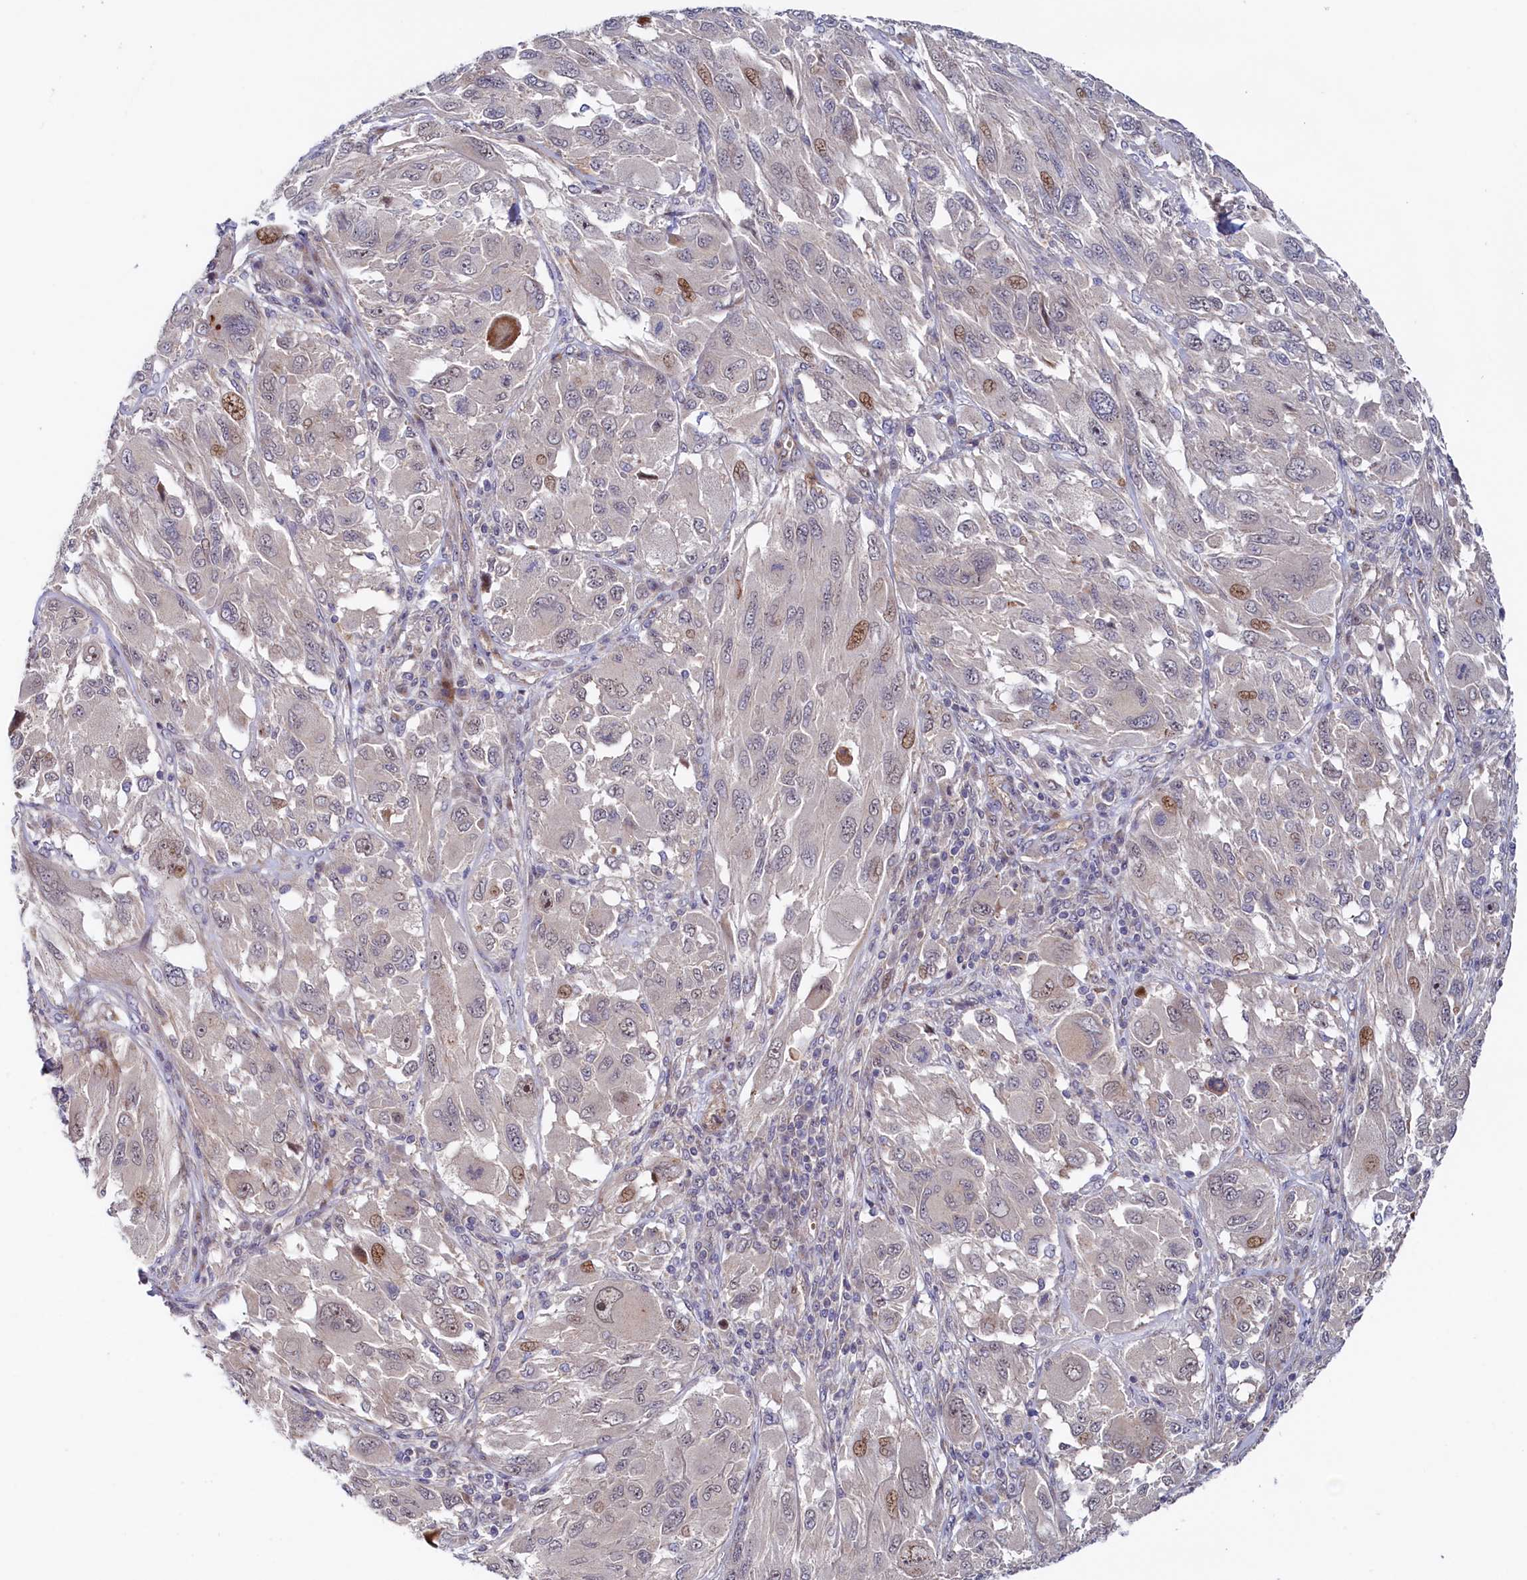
{"staining": {"intensity": "moderate", "quantity": "<25%", "location": "nuclear"}, "tissue": "melanoma", "cell_type": "Tumor cells", "image_type": "cancer", "snomed": [{"axis": "morphology", "description": "Malignant melanoma, NOS"}, {"axis": "topography", "description": "Skin"}], "caption": "Melanoma tissue reveals moderate nuclear positivity in about <25% of tumor cells The staining was performed using DAB (3,3'-diaminobenzidine), with brown indicating positive protein expression. Nuclei are stained blue with hematoxylin.", "gene": "PIK3C3", "patient": {"sex": "female", "age": 91}}